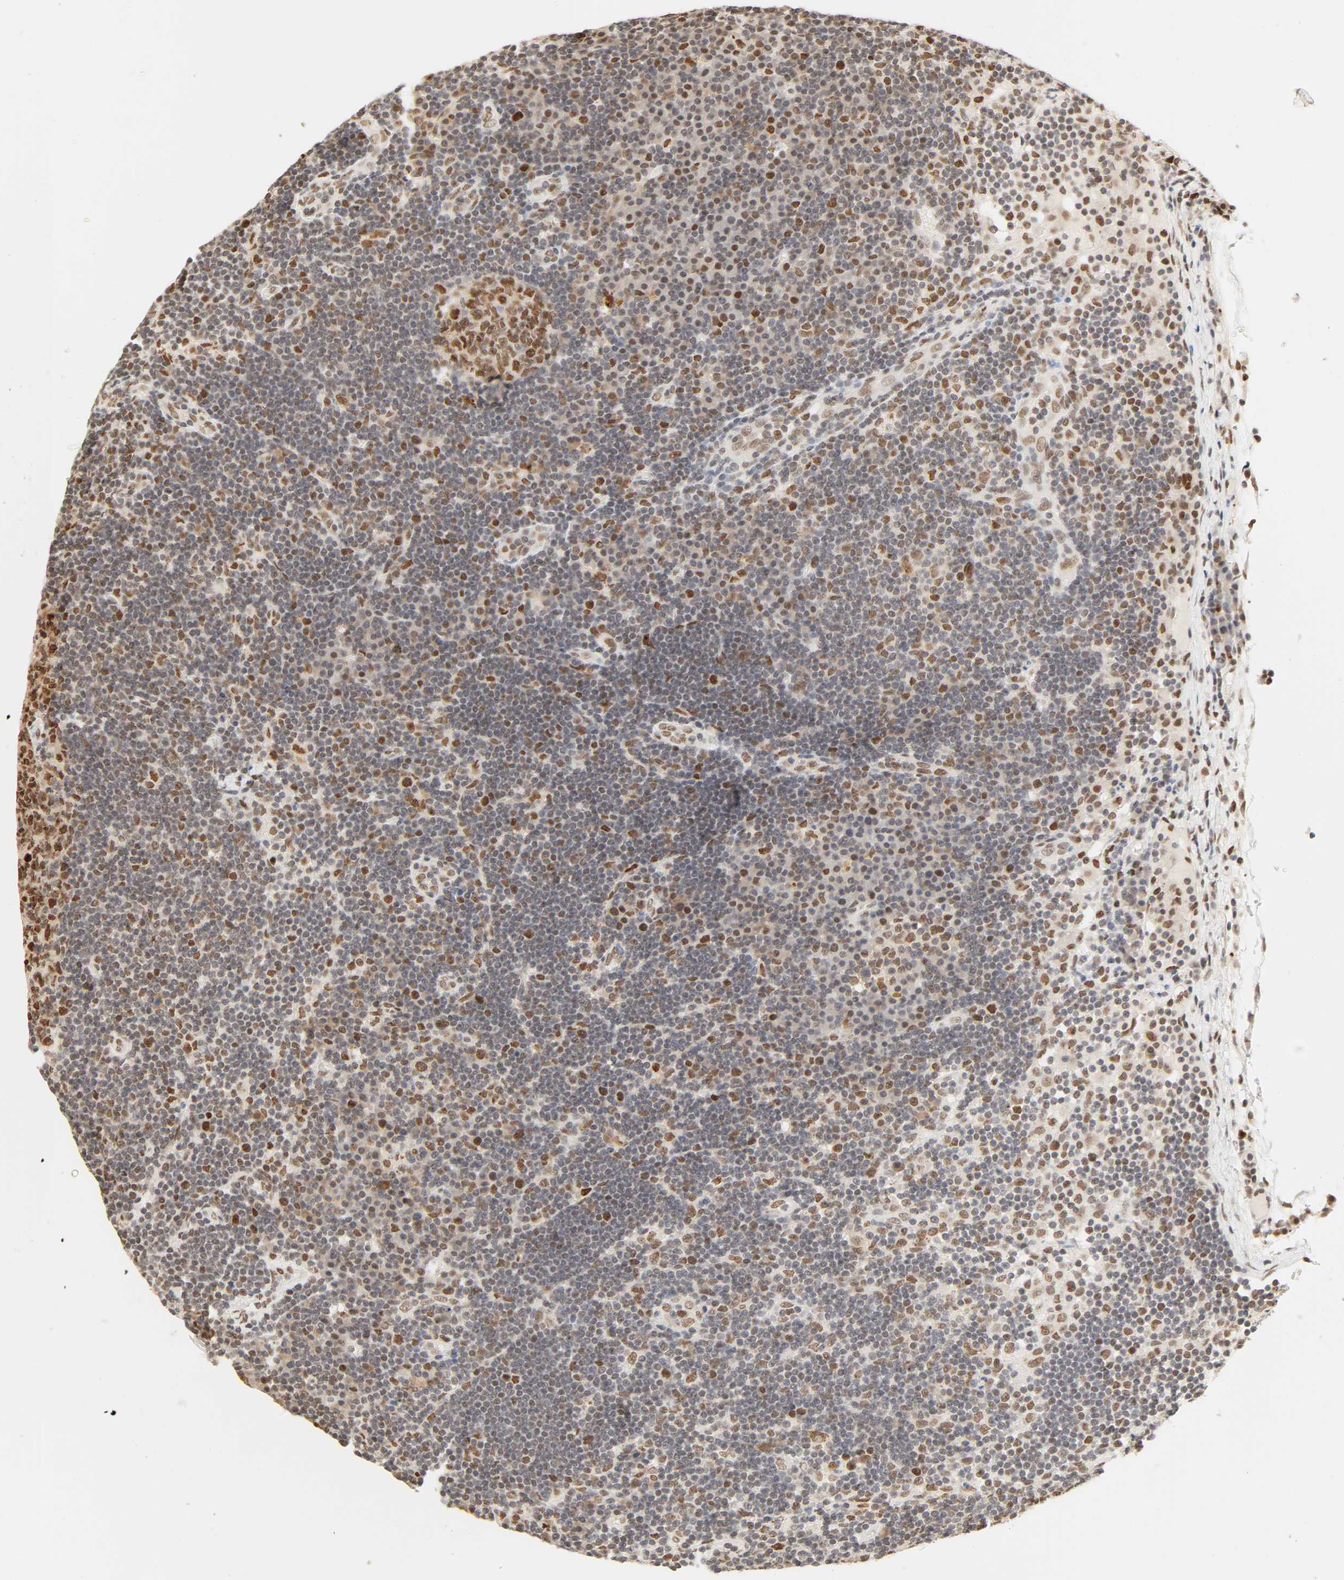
{"staining": {"intensity": "strong", "quantity": ">75%", "location": "nuclear"}, "tissue": "lymph node", "cell_type": "Germinal center cells", "image_type": "normal", "snomed": [{"axis": "morphology", "description": "Normal tissue, NOS"}, {"axis": "morphology", "description": "Squamous cell carcinoma, metastatic, NOS"}, {"axis": "topography", "description": "Lymph node"}], "caption": "Protein analysis of unremarkable lymph node reveals strong nuclear expression in approximately >75% of germinal center cells.", "gene": "DAZAP1", "patient": {"sex": "female", "age": 53}}